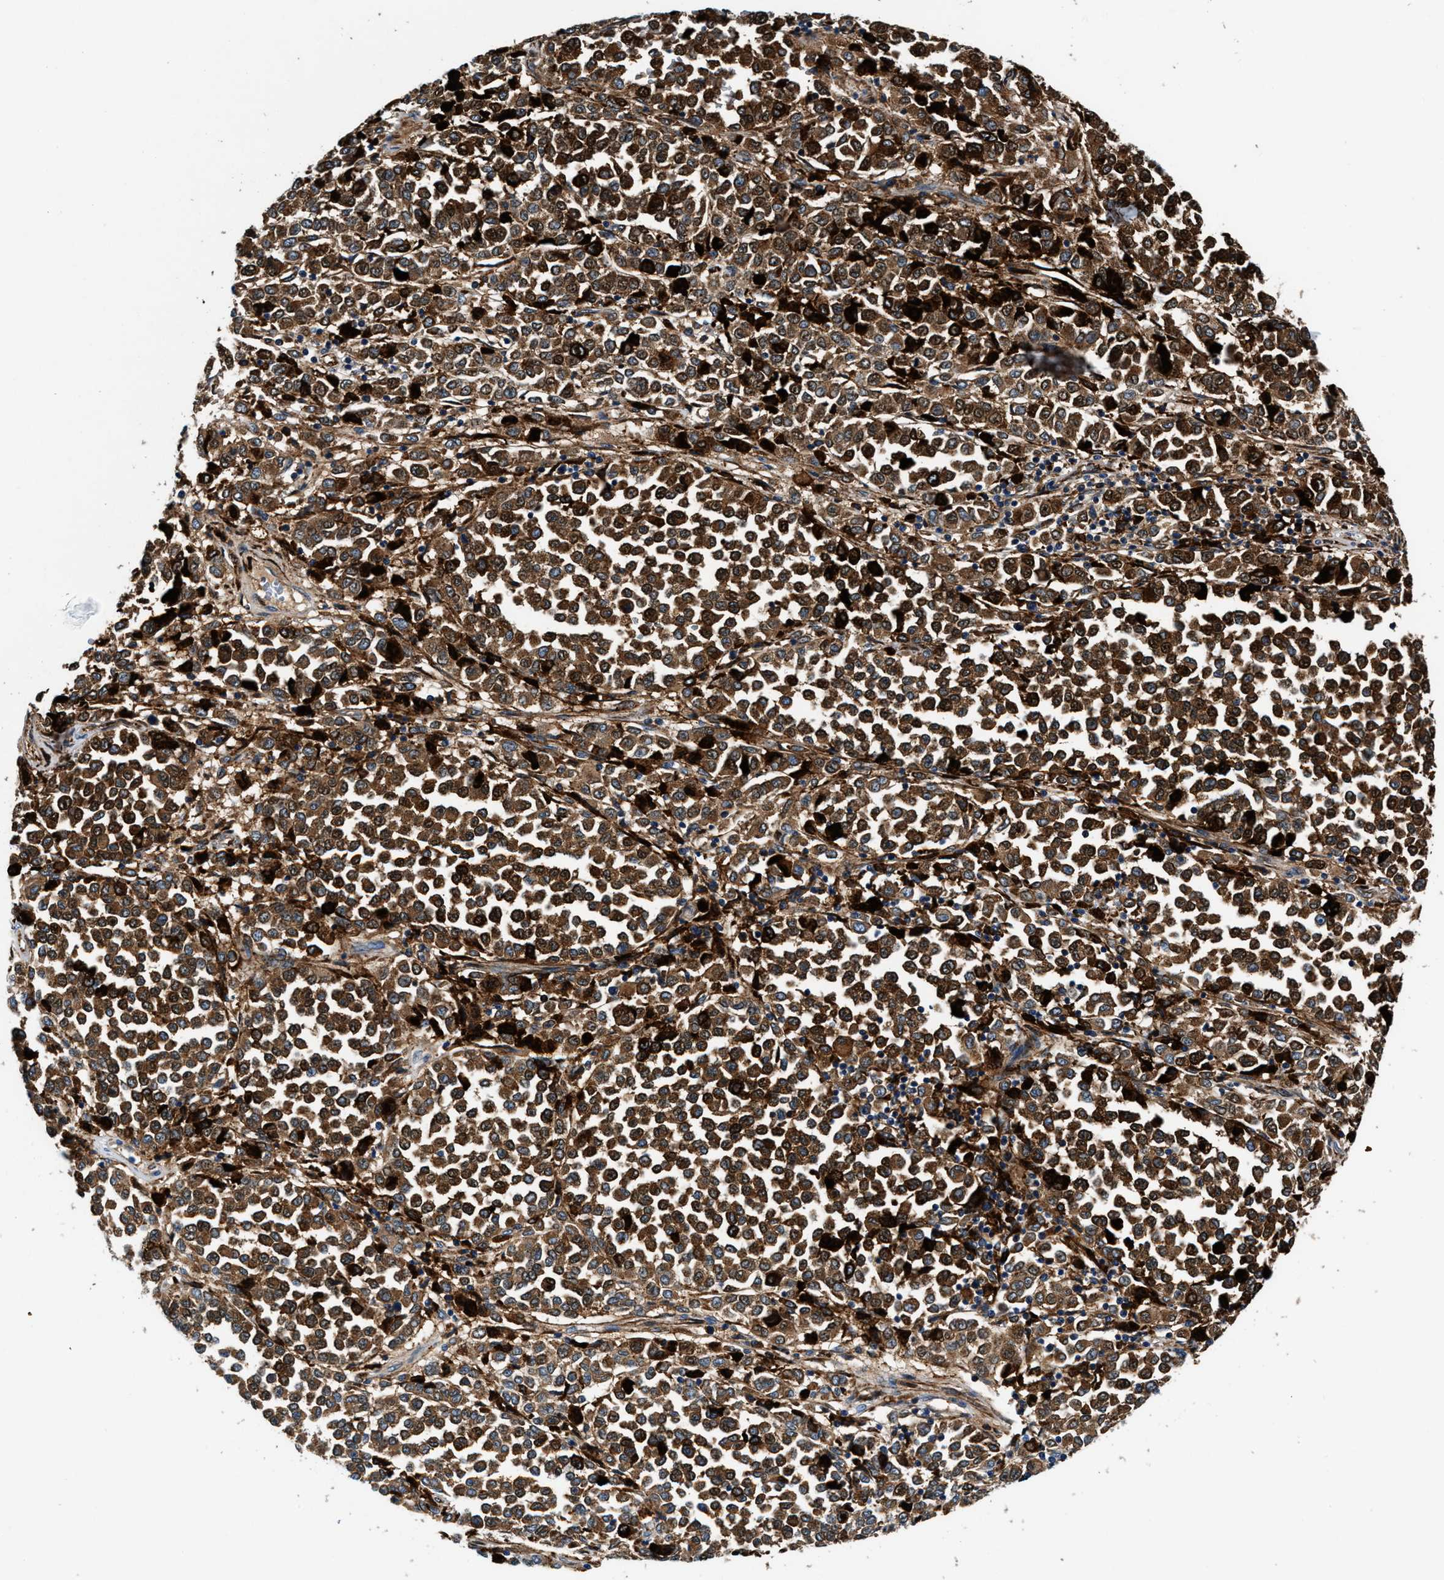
{"staining": {"intensity": "moderate", "quantity": ">75%", "location": "cytoplasmic/membranous"}, "tissue": "melanoma", "cell_type": "Tumor cells", "image_type": "cancer", "snomed": [{"axis": "morphology", "description": "Malignant melanoma, Metastatic site"}, {"axis": "topography", "description": "Pancreas"}], "caption": "Malignant melanoma (metastatic site) was stained to show a protein in brown. There is medium levels of moderate cytoplasmic/membranous expression in approximately >75% of tumor cells. (Brightfield microscopy of DAB IHC at high magnification).", "gene": "SLFN11", "patient": {"sex": "female", "age": 30}}